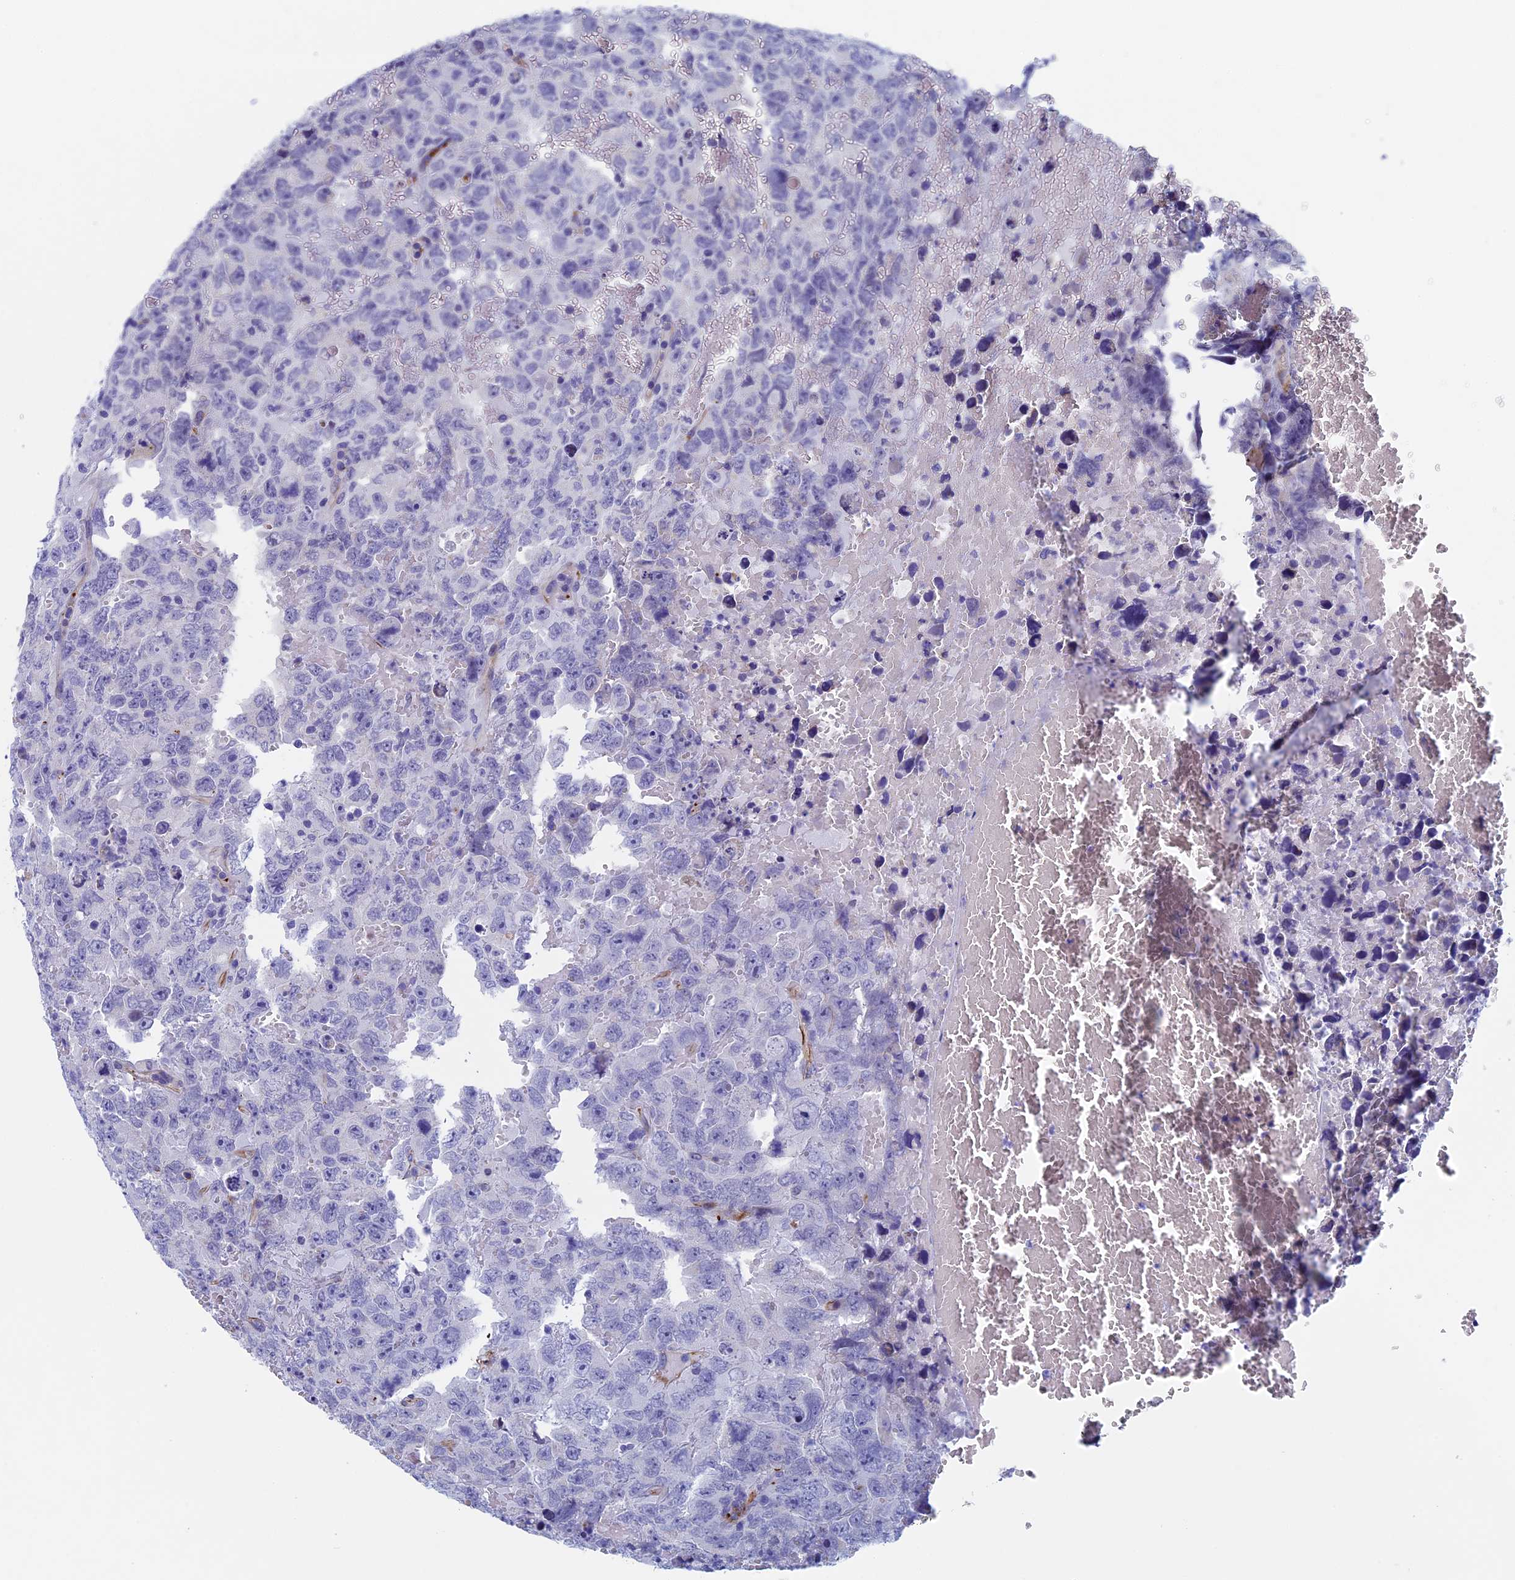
{"staining": {"intensity": "negative", "quantity": "none", "location": "none"}, "tissue": "testis cancer", "cell_type": "Tumor cells", "image_type": "cancer", "snomed": [{"axis": "morphology", "description": "Carcinoma, Embryonal, NOS"}, {"axis": "topography", "description": "Testis"}], "caption": "Protein analysis of testis cancer exhibits no significant staining in tumor cells.", "gene": "INSYN1", "patient": {"sex": "male", "age": 45}}